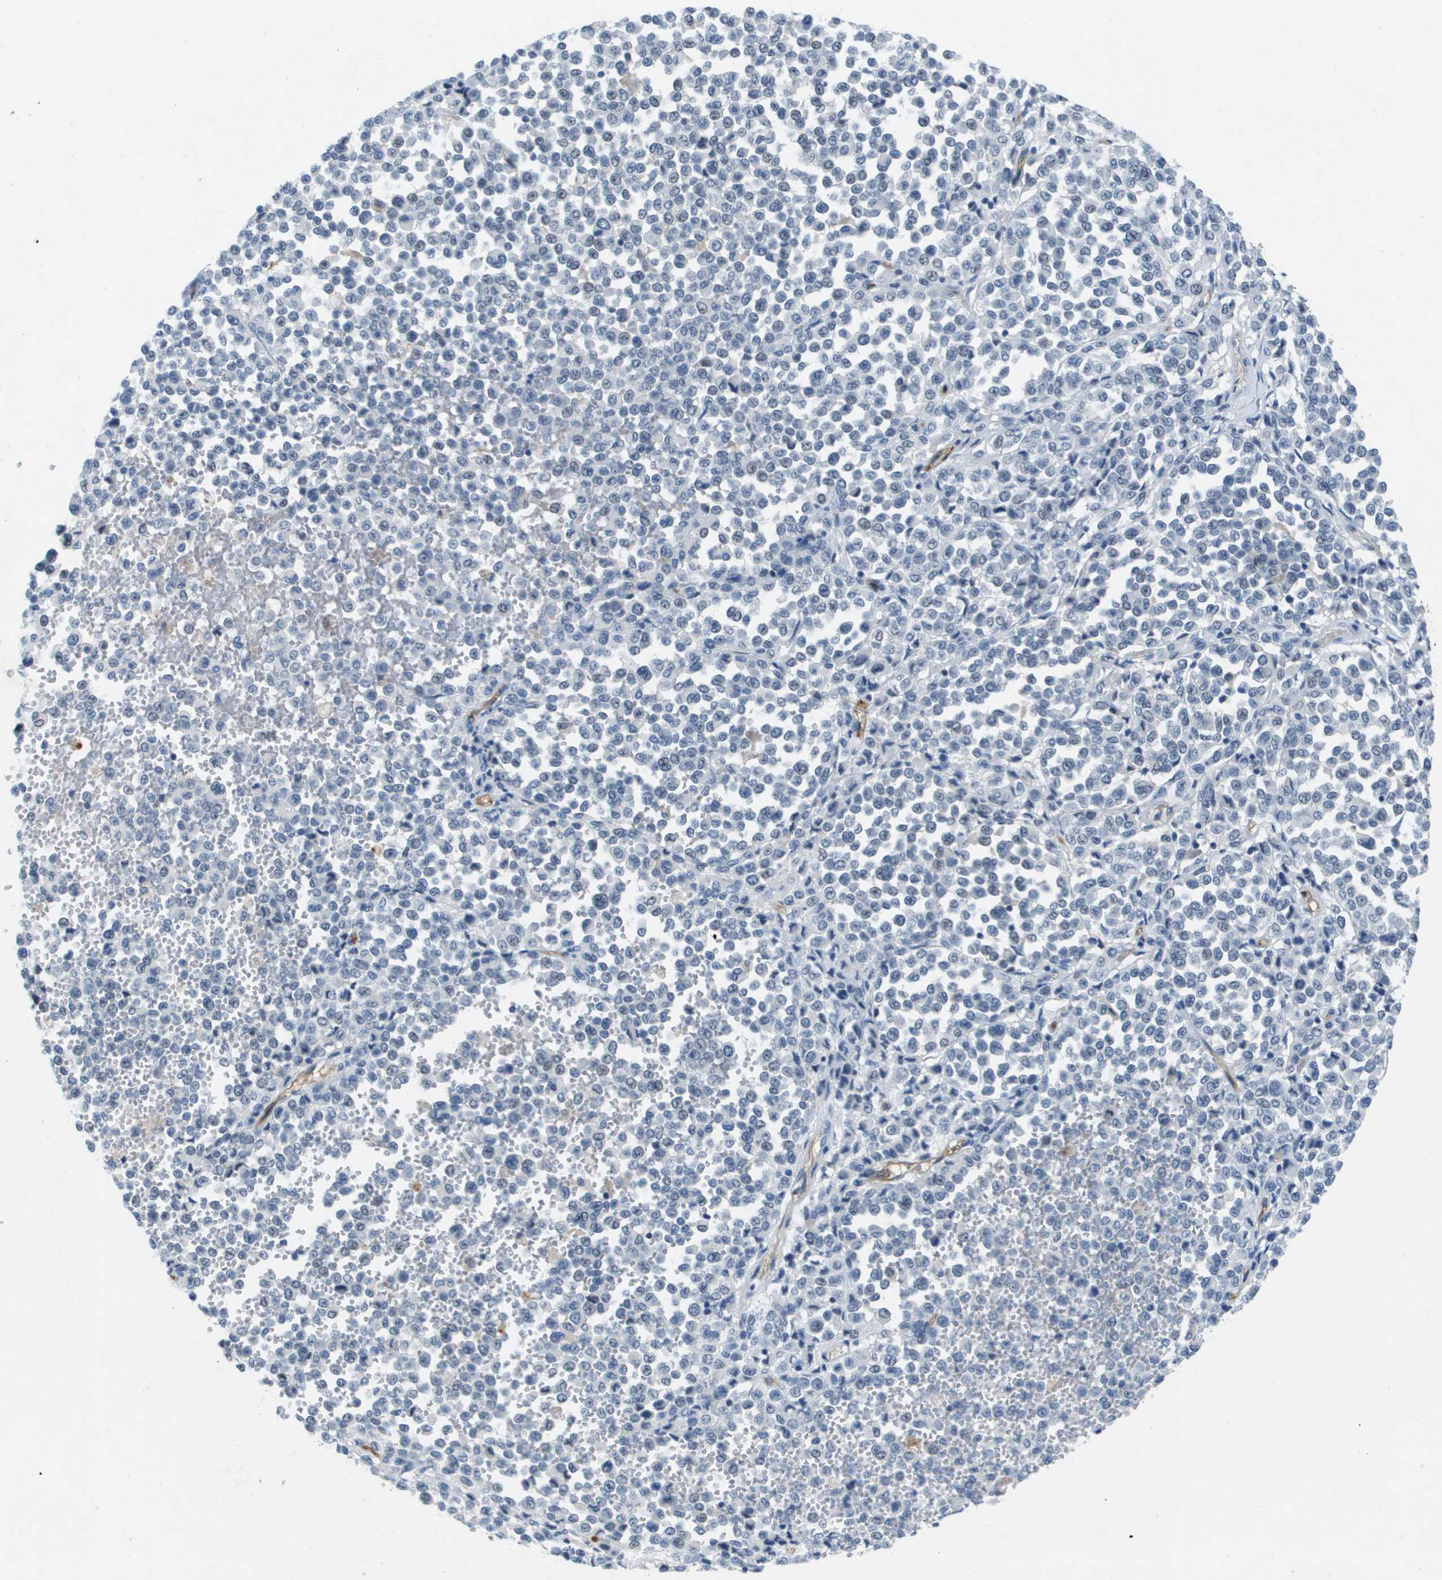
{"staining": {"intensity": "negative", "quantity": "none", "location": "none"}, "tissue": "melanoma", "cell_type": "Tumor cells", "image_type": "cancer", "snomed": [{"axis": "morphology", "description": "Malignant melanoma, Metastatic site"}, {"axis": "topography", "description": "Pancreas"}], "caption": "The immunohistochemistry image has no significant expression in tumor cells of malignant melanoma (metastatic site) tissue. (DAB IHC, high magnification).", "gene": "ITGA6", "patient": {"sex": "female", "age": 30}}